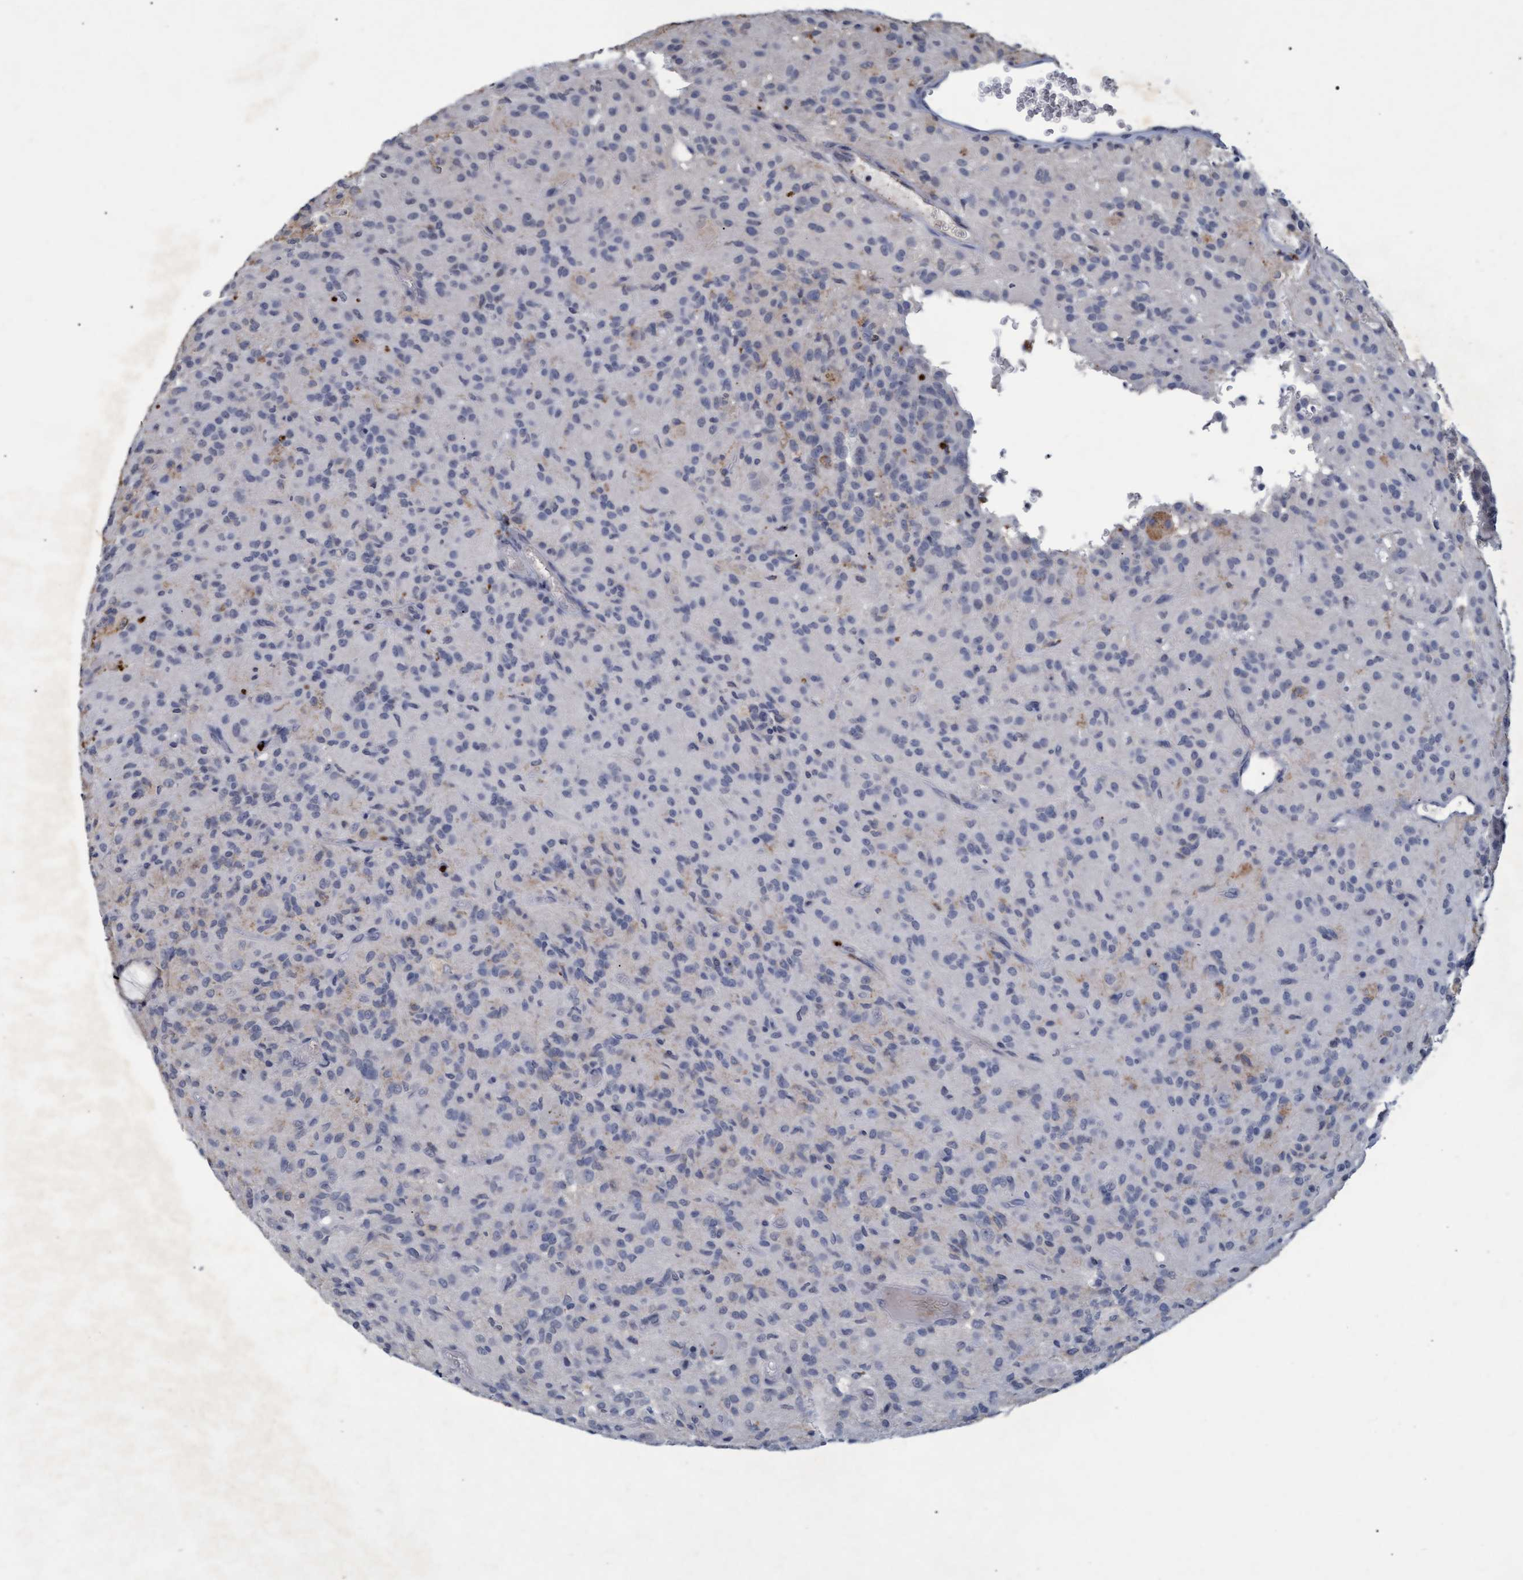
{"staining": {"intensity": "negative", "quantity": "none", "location": "none"}, "tissue": "glioma", "cell_type": "Tumor cells", "image_type": "cancer", "snomed": [{"axis": "morphology", "description": "Glioma, malignant, High grade"}, {"axis": "topography", "description": "Brain"}], "caption": "This is an immunohistochemistry micrograph of glioma. There is no staining in tumor cells.", "gene": "GALC", "patient": {"sex": "female", "age": 59}}